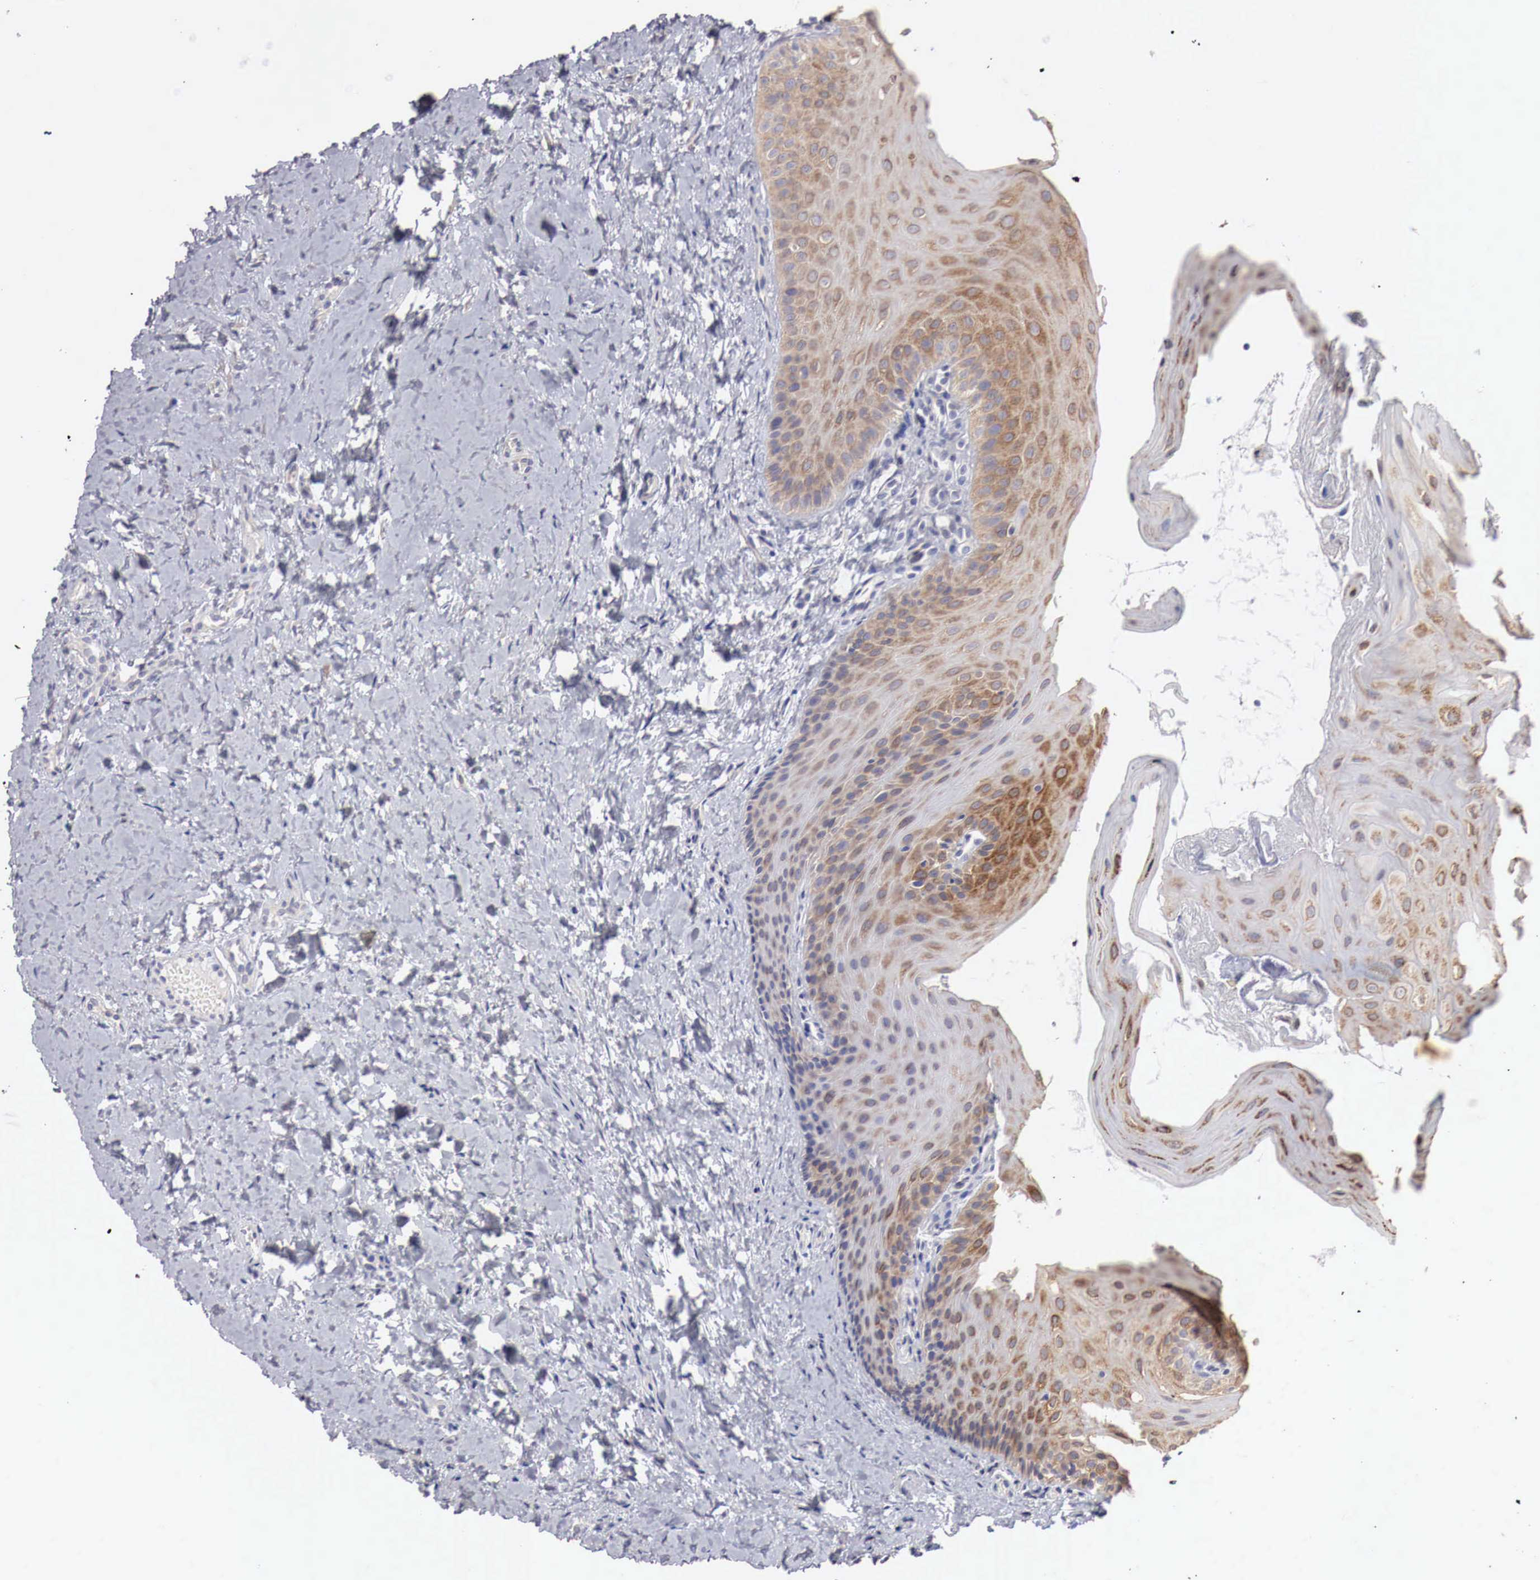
{"staining": {"intensity": "weak", "quantity": "25%-75%", "location": "cytoplasmic/membranous"}, "tissue": "oral mucosa", "cell_type": "Squamous epithelial cells", "image_type": "normal", "snomed": [{"axis": "morphology", "description": "Normal tissue, NOS"}, {"axis": "topography", "description": "Oral tissue"}], "caption": "Oral mucosa stained for a protein demonstrates weak cytoplasmic/membranous positivity in squamous epithelial cells.", "gene": "NSDHL", "patient": {"sex": "female", "age": 23}}